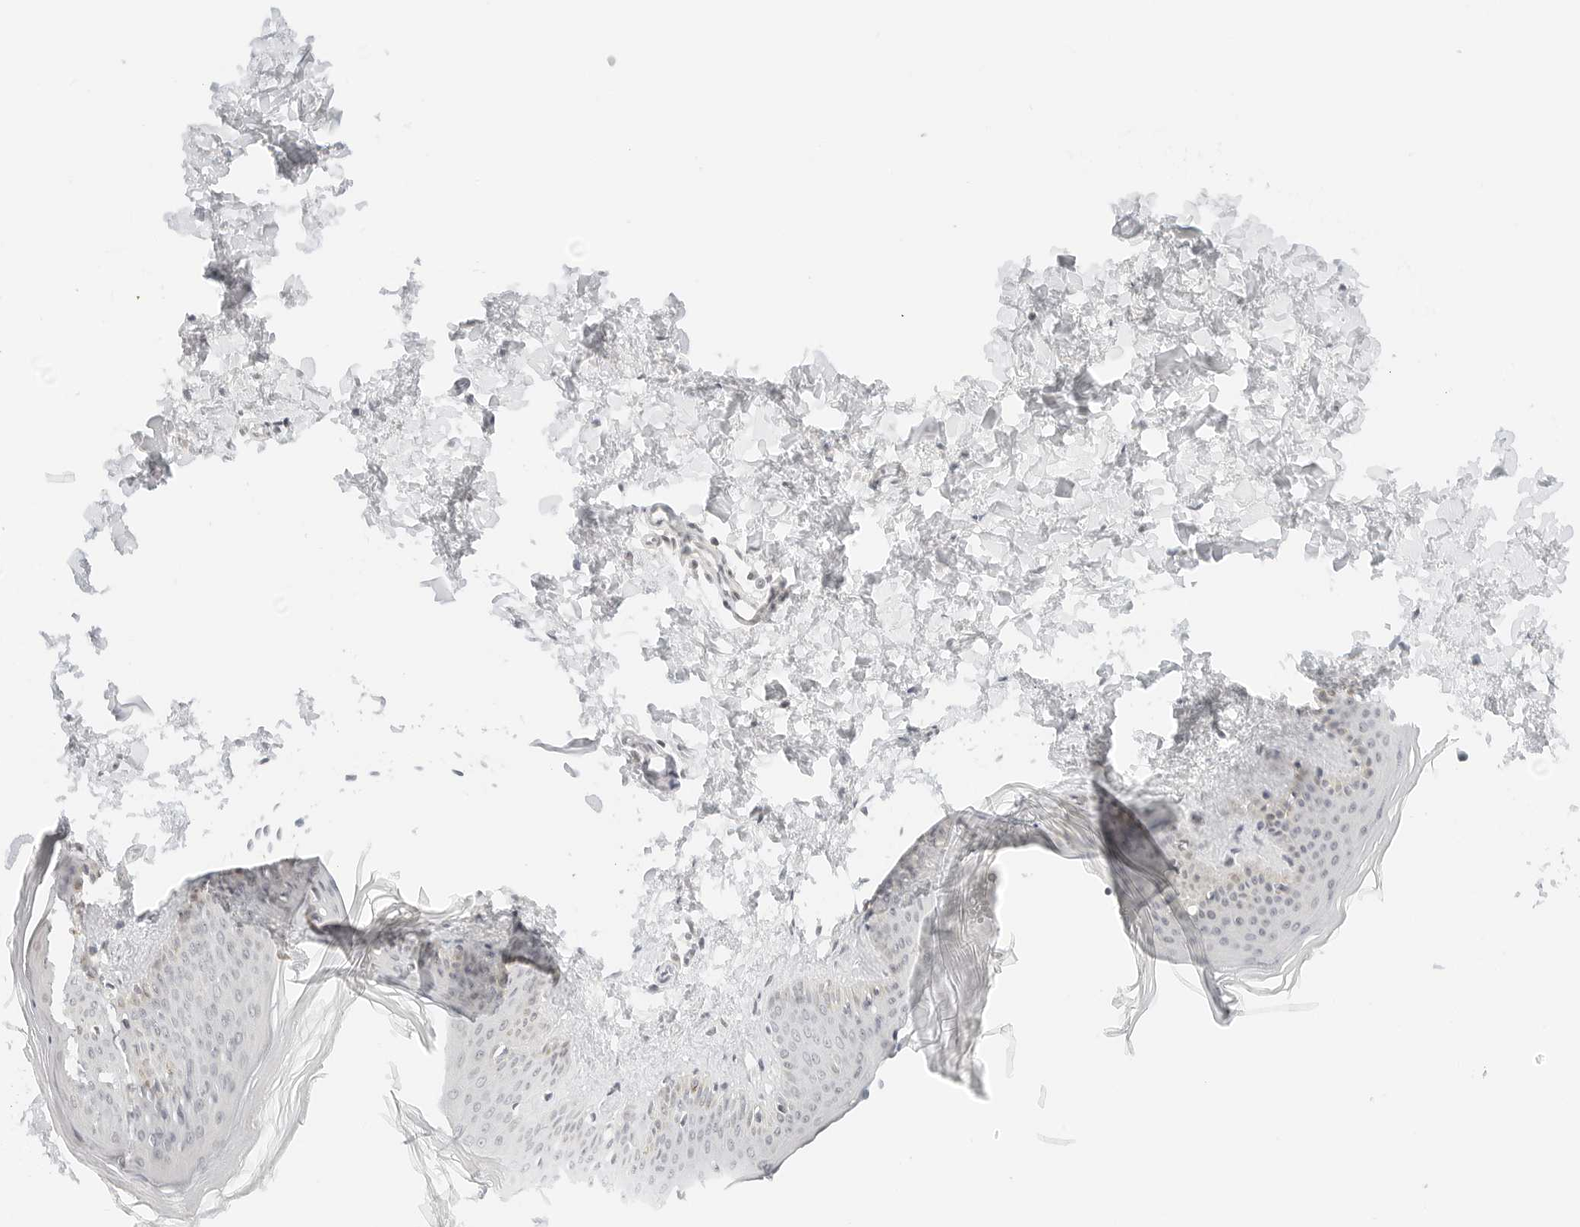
{"staining": {"intensity": "negative", "quantity": "none", "location": "none"}, "tissue": "skin", "cell_type": "Fibroblasts", "image_type": "normal", "snomed": [{"axis": "morphology", "description": "Normal tissue, NOS"}, {"axis": "topography", "description": "Skin"}], "caption": "There is no significant staining in fibroblasts of skin. (Brightfield microscopy of DAB (3,3'-diaminobenzidine) IHC at high magnification).", "gene": "NEO1", "patient": {"sex": "female", "age": 27}}